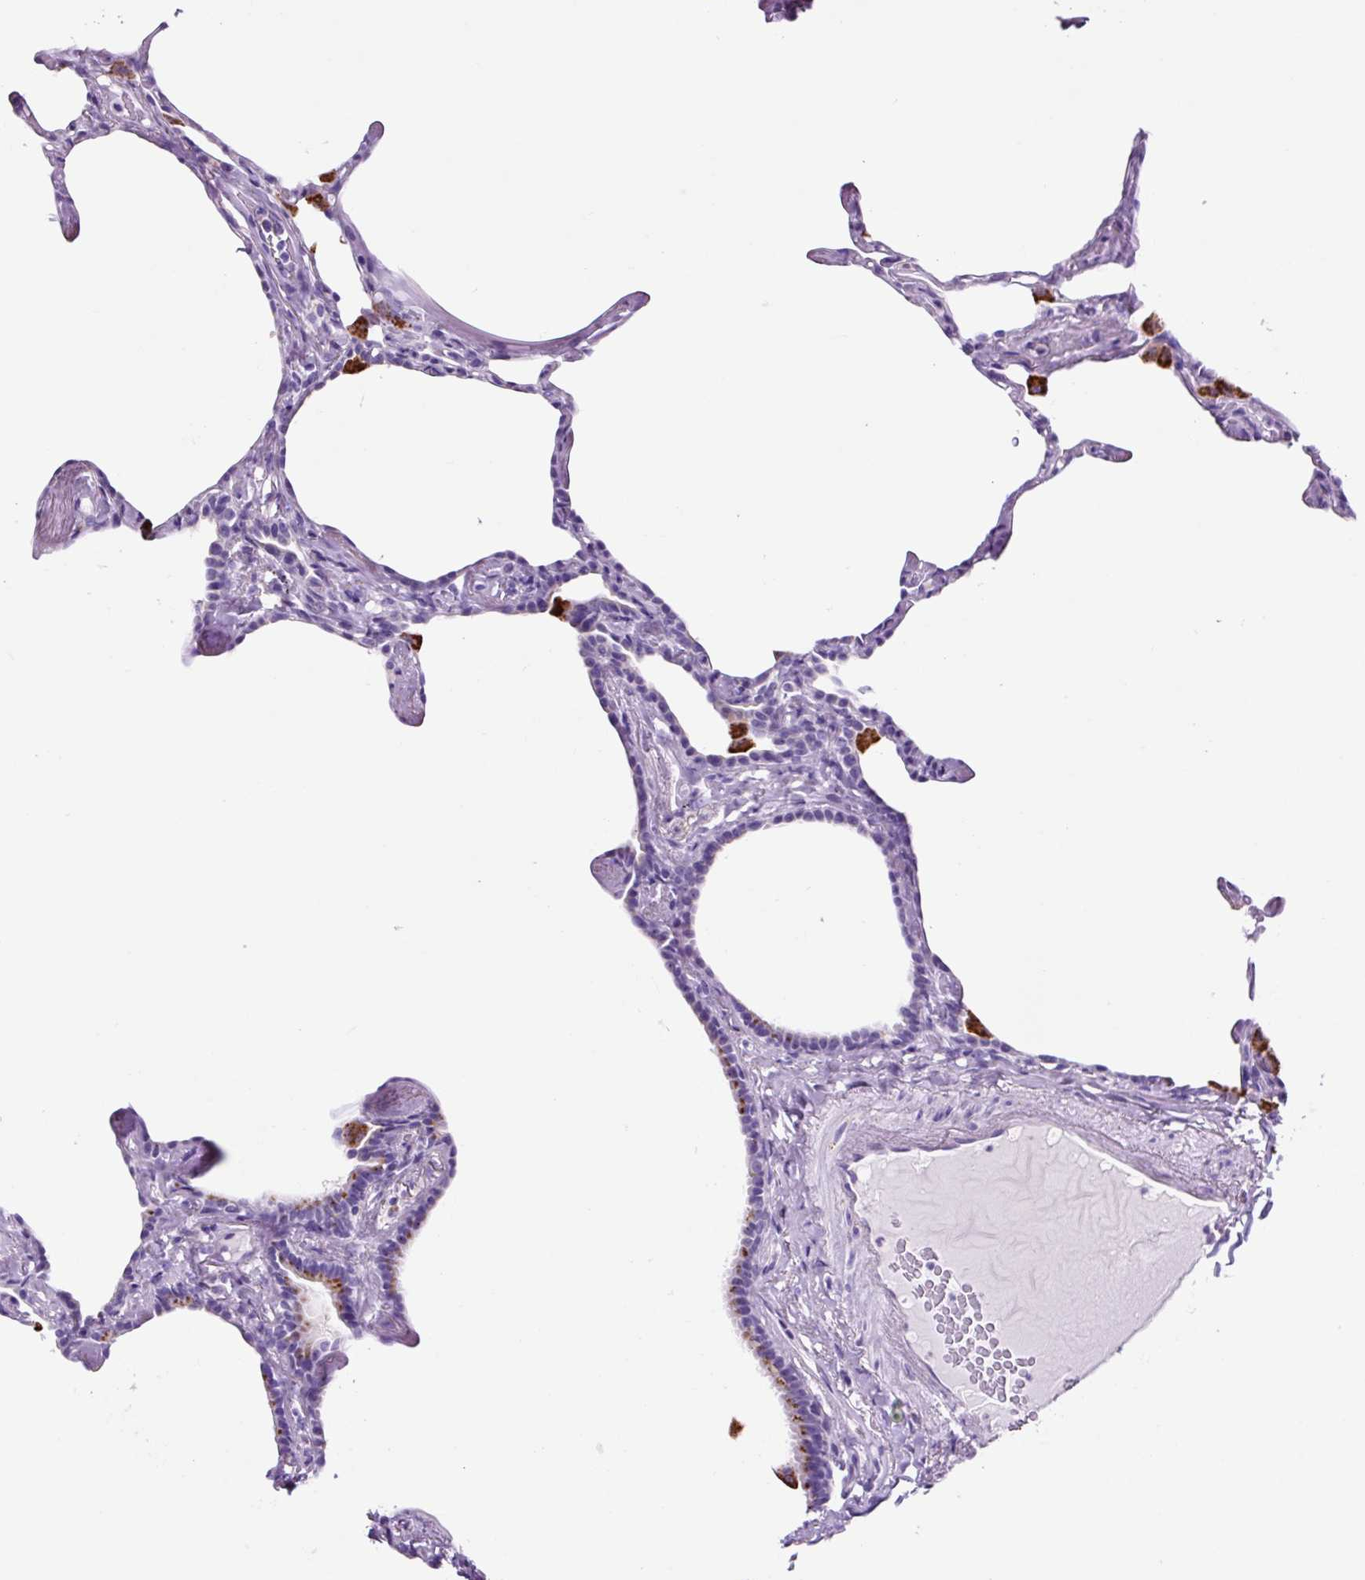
{"staining": {"intensity": "negative", "quantity": "none", "location": "none"}, "tissue": "lung", "cell_type": "Alveolar cells", "image_type": "normal", "snomed": [{"axis": "morphology", "description": "Normal tissue, NOS"}, {"axis": "topography", "description": "Lung"}], "caption": "This micrograph is of benign lung stained with immunohistochemistry to label a protein in brown with the nuclei are counter-stained blue. There is no expression in alveolar cells. Brightfield microscopy of IHC stained with DAB (3,3'-diaminobenzidine) (brown) and hematoxylin (blue), captured at high magnification.", "gene": "LCN10", "patient": {"sex": "male", "age": 65}}